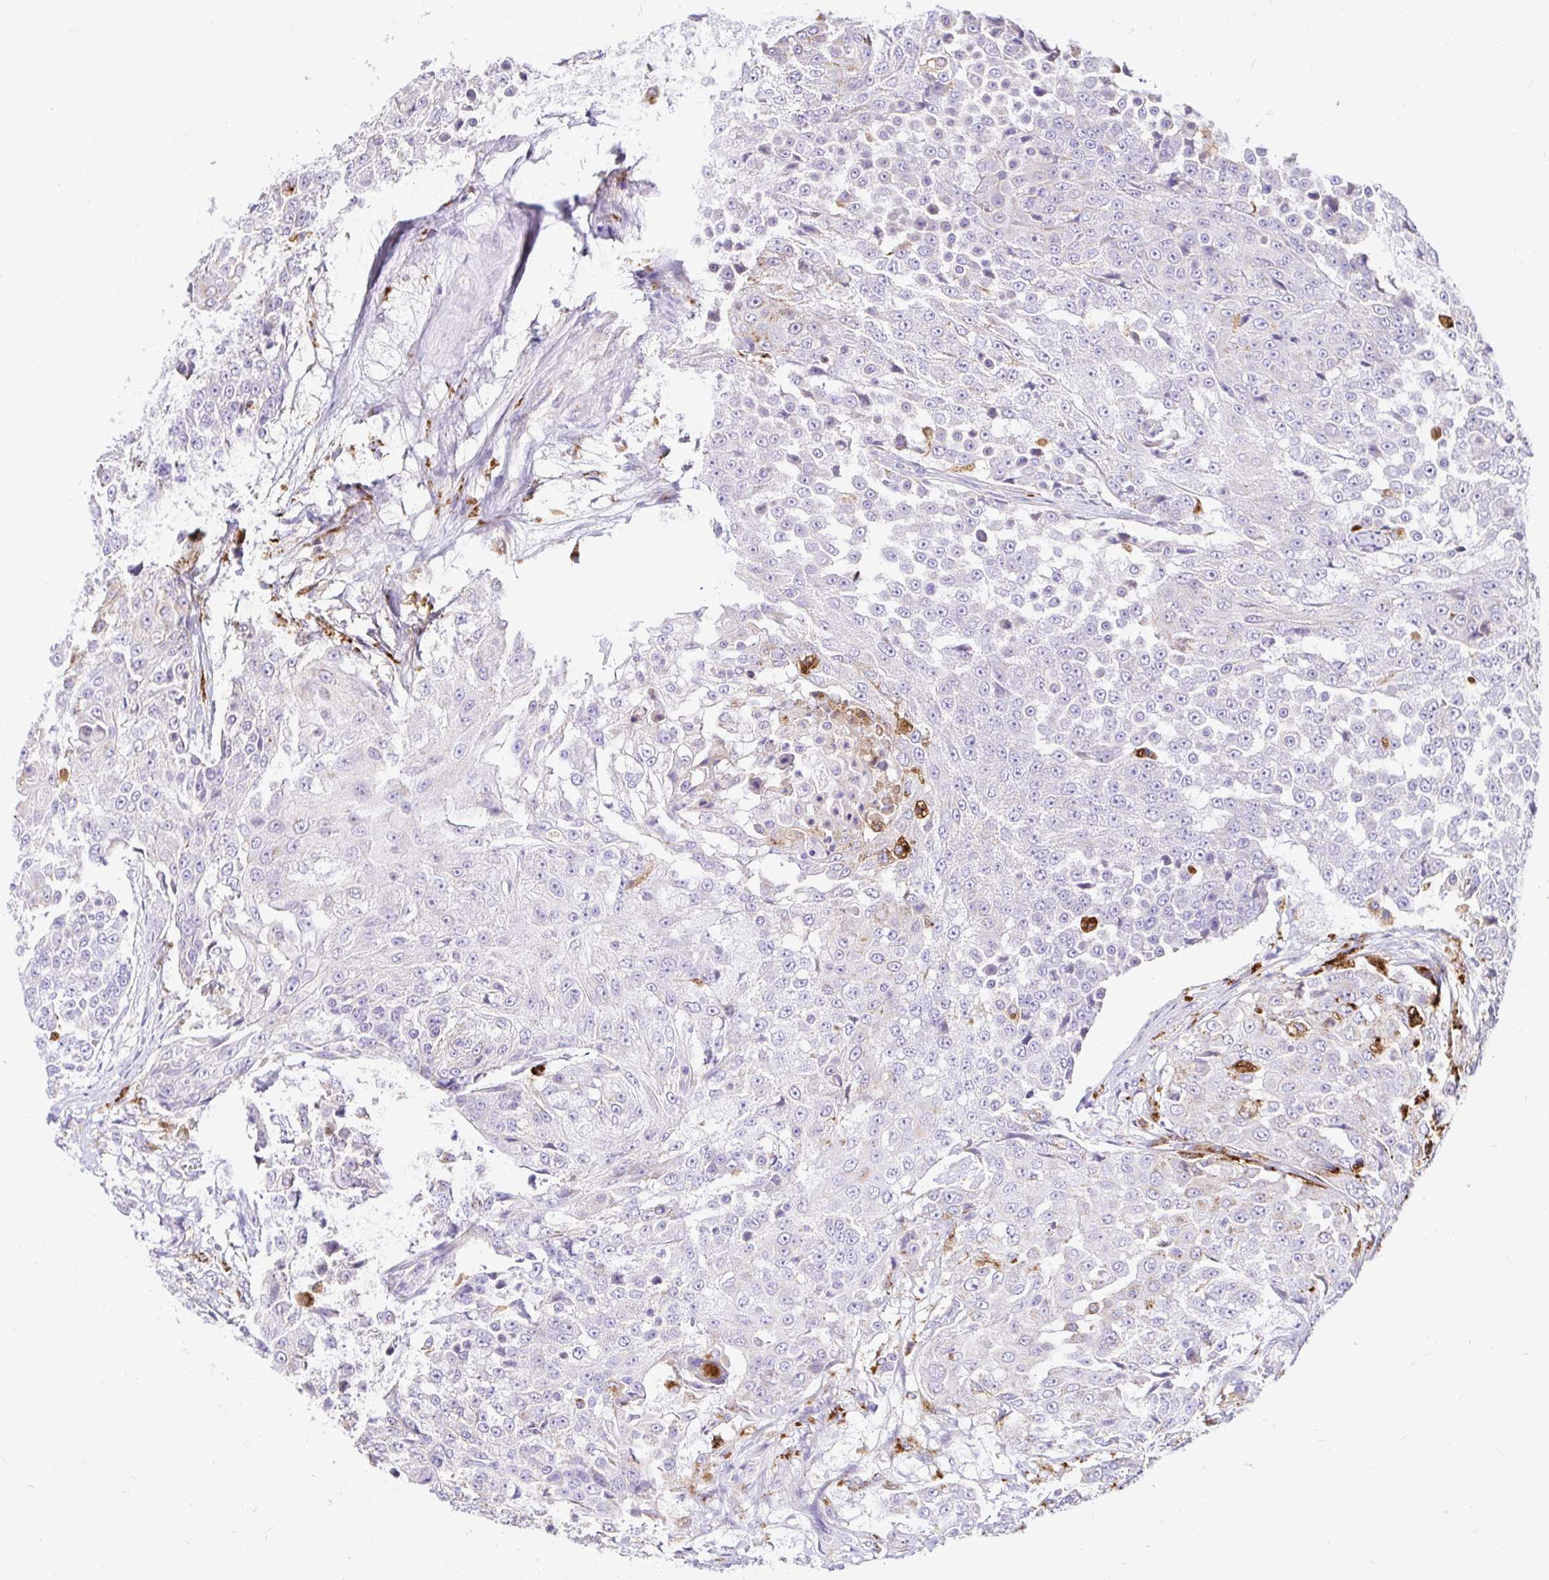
{"staining": {"intensity": "negative", "quantity": "none", "location": "none"}, "tissue": "urothelial cancer", "cell_type": "Tumor cells", "image_type": "cancer", "snomed": [{"axis": "morphology", "description": "Urothelial carcinoma, High grade"}, {"axis": "topography", "description": "Urinary bladder"}], "caption": "Immunohistochemistry of urothelial cancer reveals no staining in tumor cells.", "gene": "FUCA1", "patient": {"sex": "female", "age": 63}}